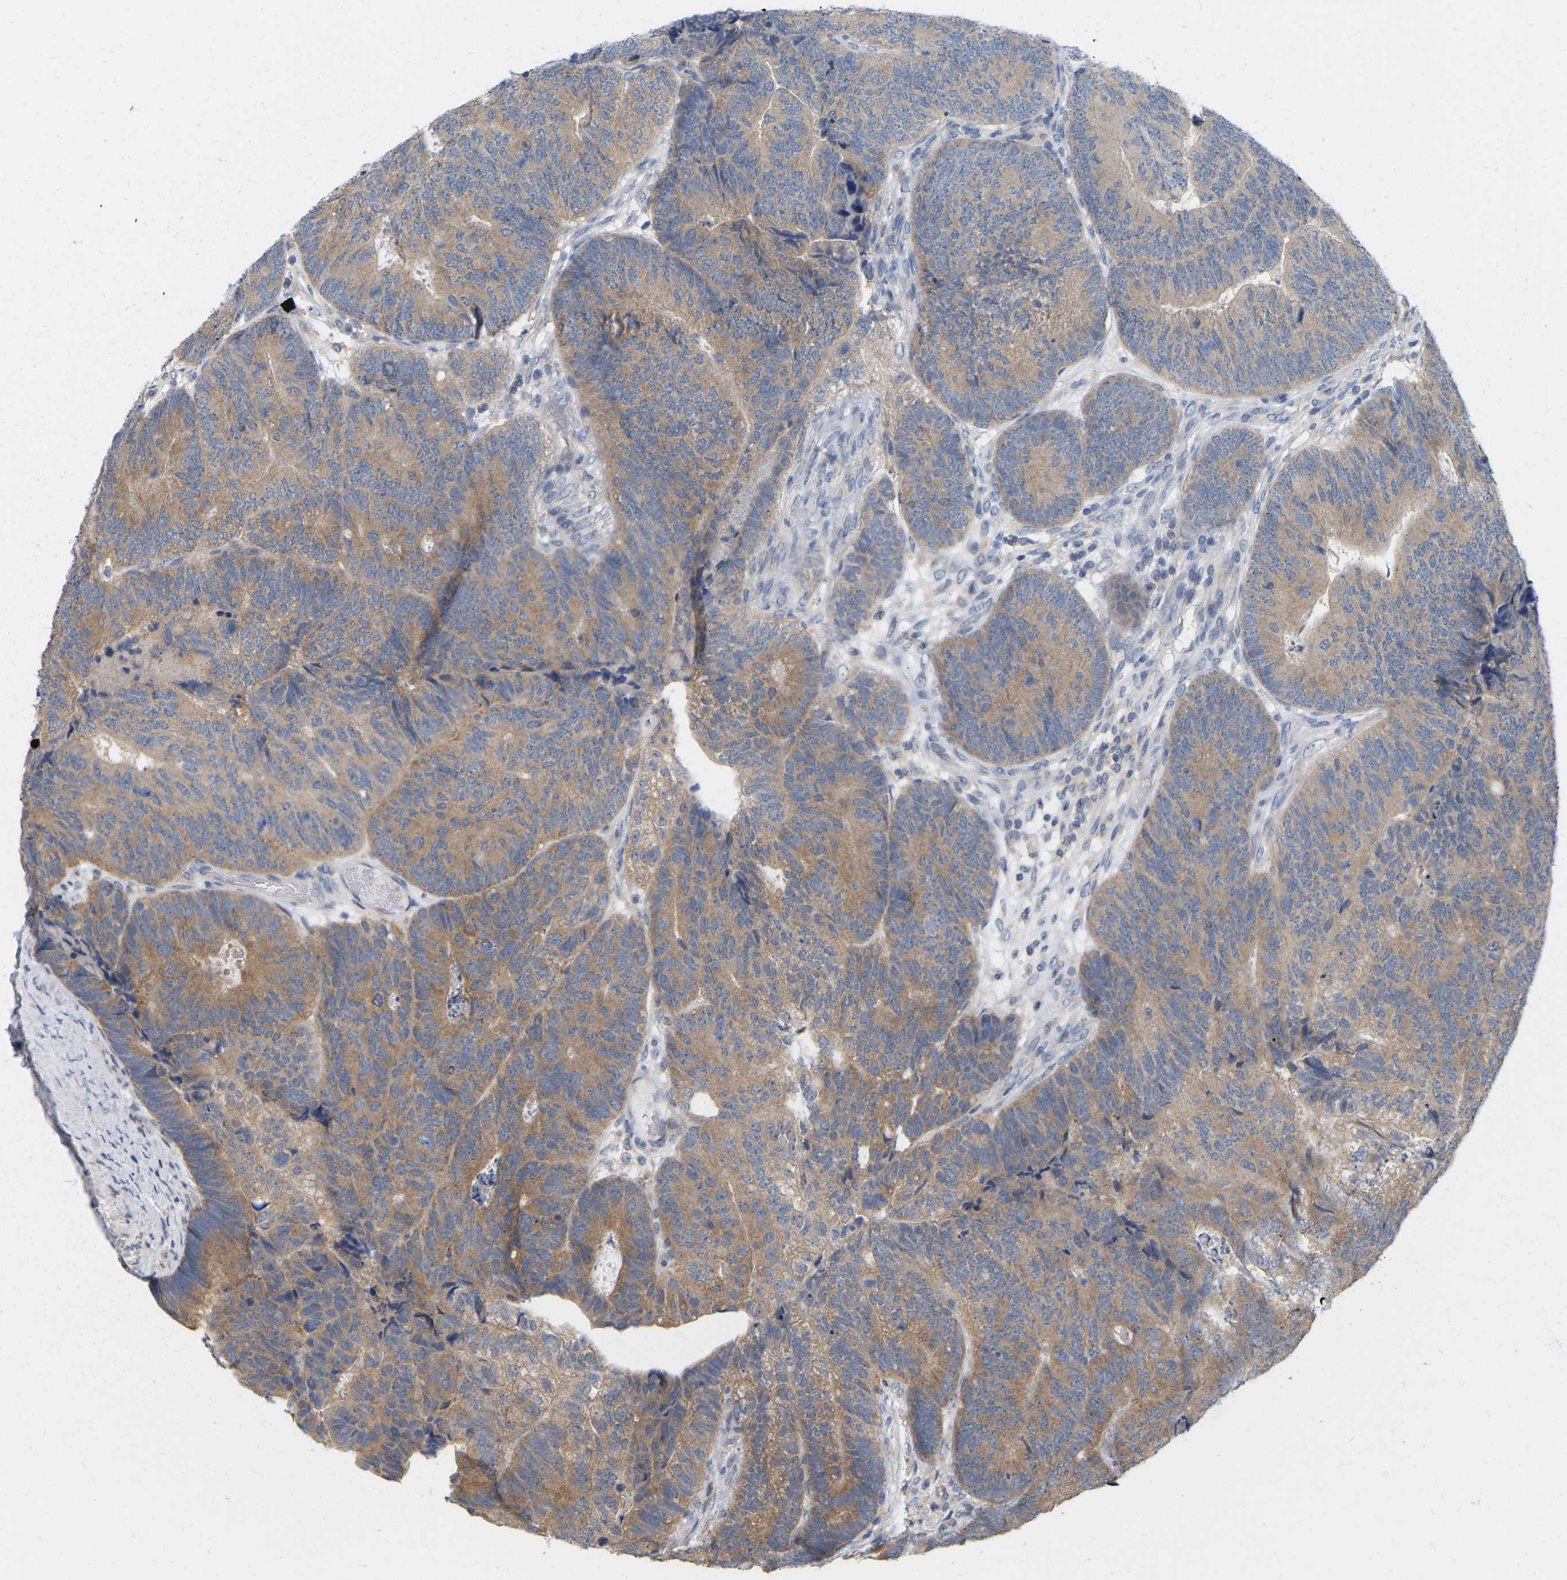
{"staining": {"intensity": "moderate", "quantity": "25%-75%", "location": "cytoplasmic/membranous"}, "tissue": "colorectal cancer", "cell_type": "Tumor cells", "image_type": "cancer", "snomed": [{"axis": "morphology", "description": "Normal tissue, NOS"}, {"axis": "morphology", "description": "Adenocarcinoma, NOS"}, {"axis": "topography", "description": "Rectum"}], "caption": "IHC (DAB) staining of colorectal adenocarcinoma exhibits moderate cytoplasmic/membranous protein staining in about 25%-75% of tumor cells.", "gene": "WIPI2", "patient": {"sex": "female", "age": 66}}